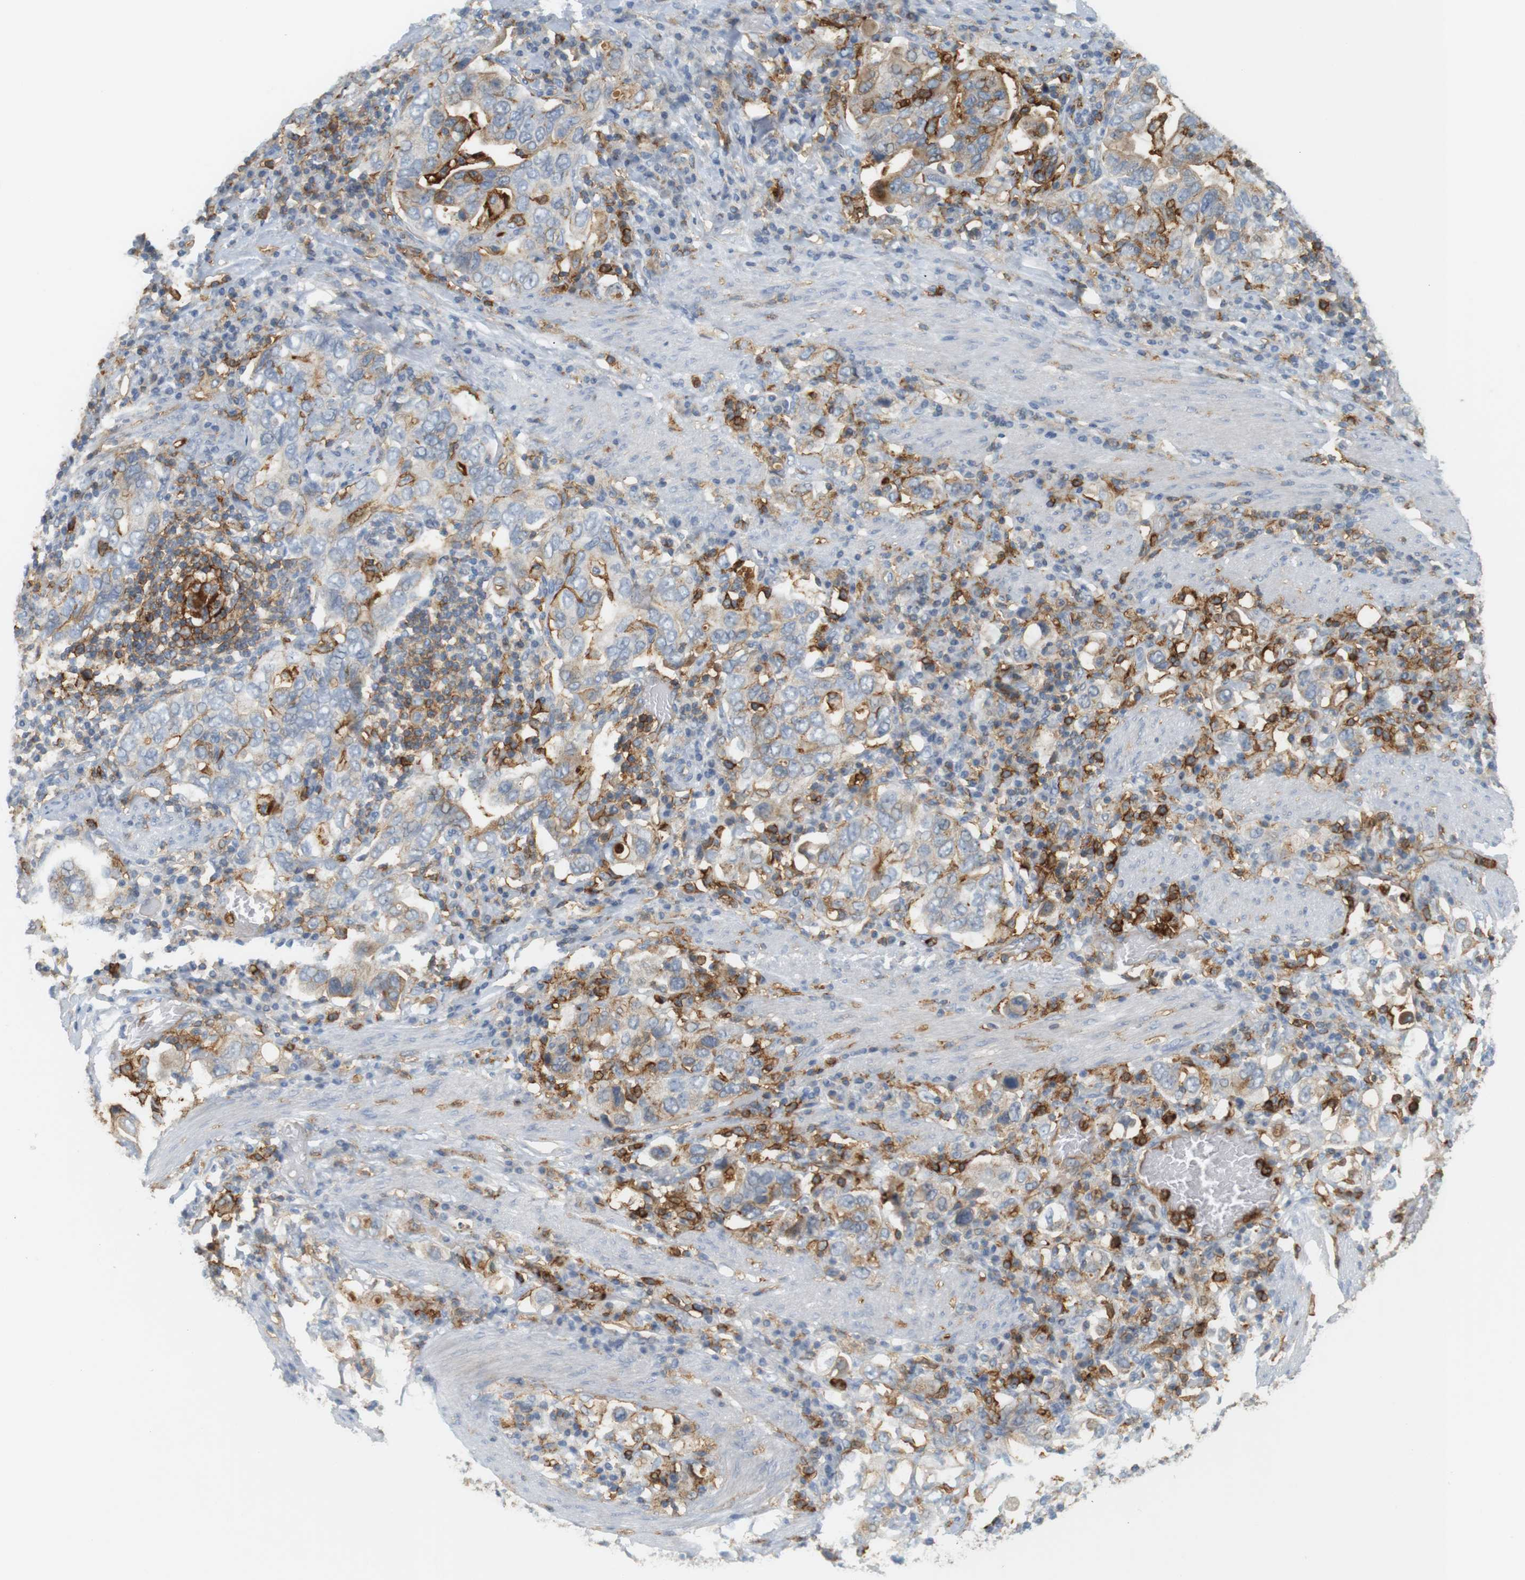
{"staining": {"intensity": "weak", "quantity": "25%-75%", "location": "cytoplasmic/membranous"}, "tissue": "stomach cancer", "cell_type": "Tumor cells", "image_type": "cancer", "snomed": [{"axis": "morphology", "description": "Adenocarcinoma, NOS"}, {"axis": "topography", "description": "Stomach, upper"}], "caption": "Protein staining of stomach cancer tissue reveals weak cytoplasmic/membranous expression in approximately 25%-75% of tumor cells.", "gene": "SIRPA", "patient": {"sex": "male", "age": 62}}